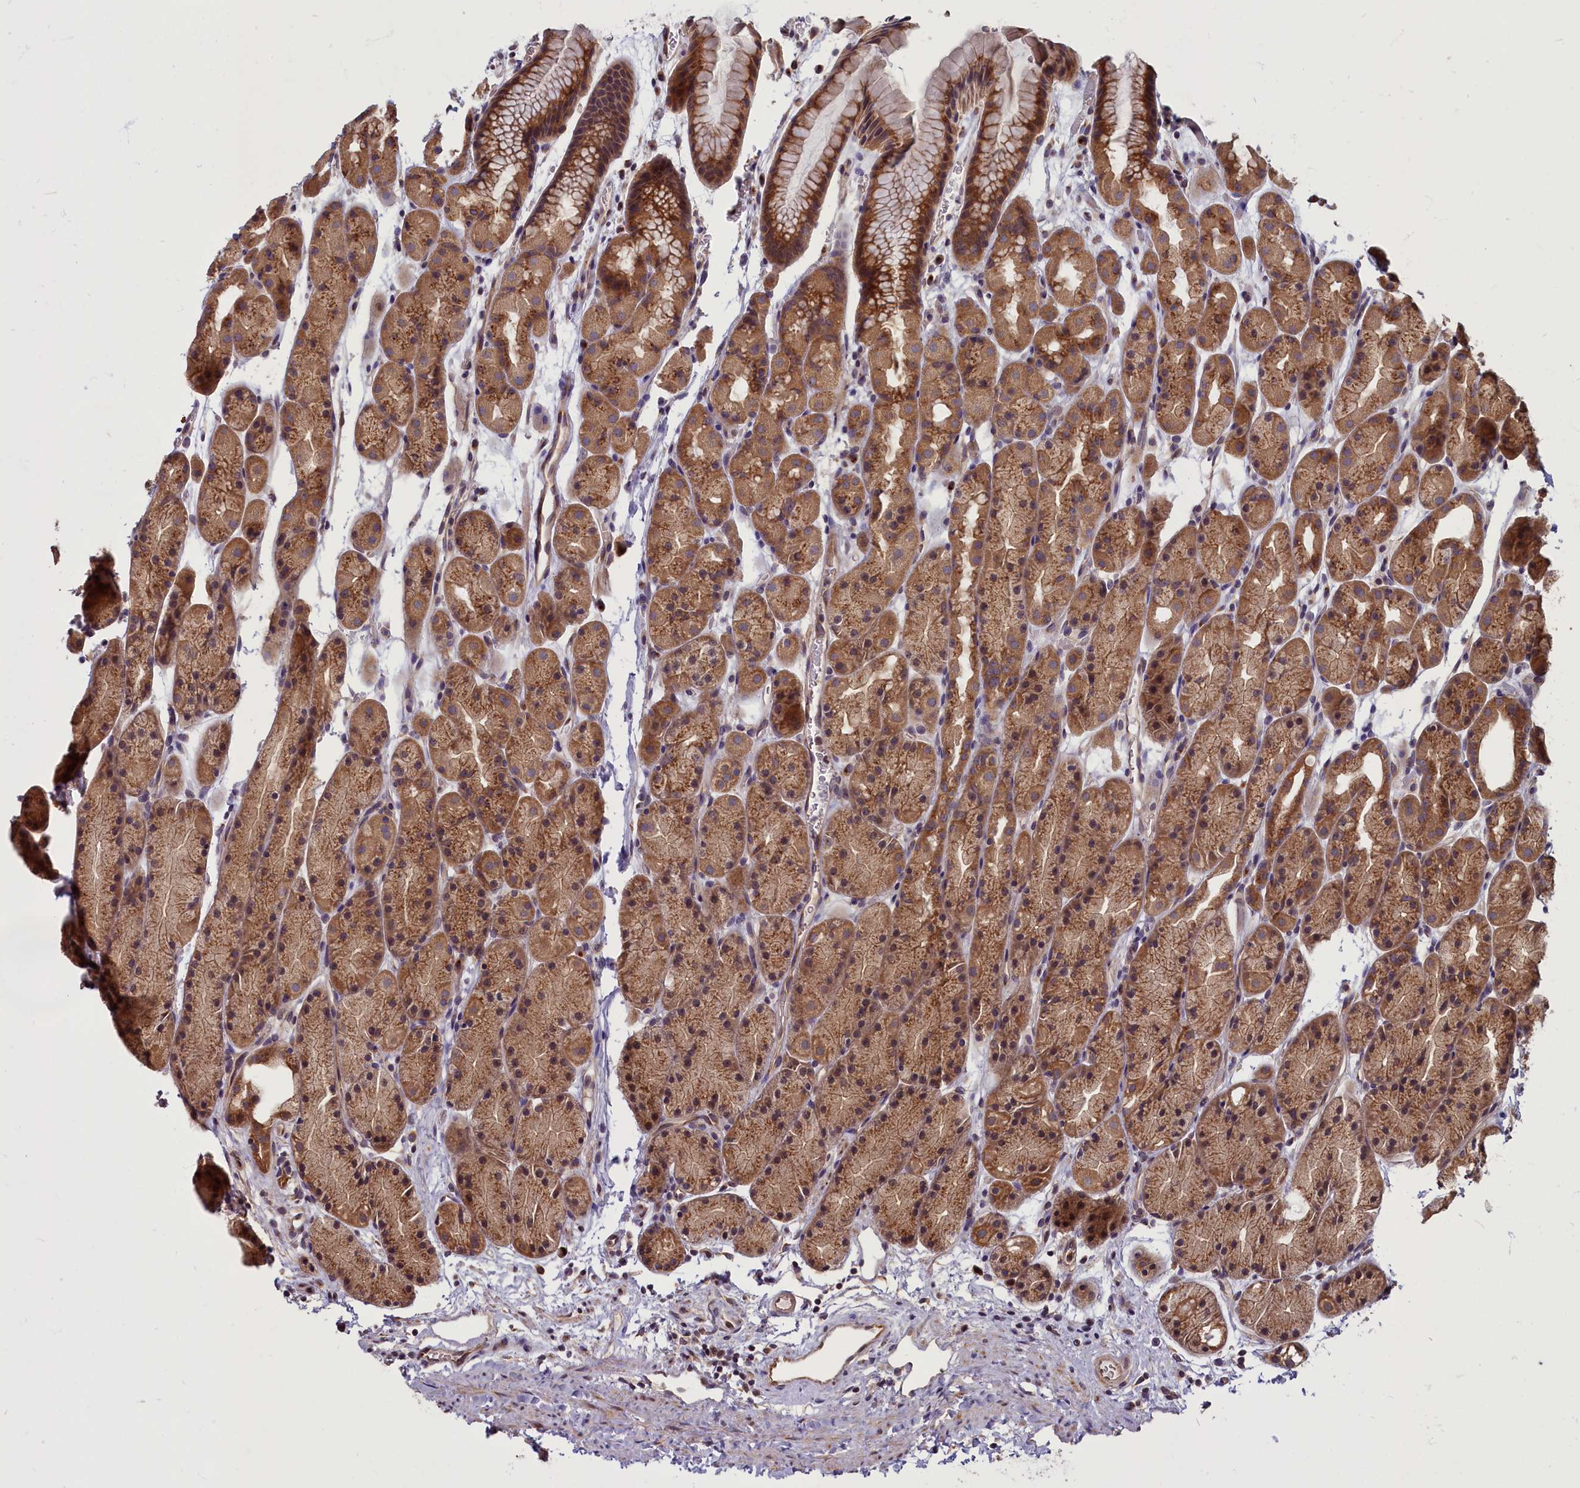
{"staining": {"intensity": "moderate", "quantity": ">75%", "location": "cytoplasmic/membranous"}, "tissue": "stomach", "cell_type": "Glandular cells", "image_type": "normal", "snomed": [{"axis": "morphology", "description": "Normal tissue, NOS"}, {"axis": "topography", "description": "Stomach, upper"}, {"axis": "topography", "description": "Stomach"}], "caption": "Immunohistochemical staining of normal human stomach demonstrates >75% levels of moderate cytoplasmic/membranous protein staining in approximately >75% of glandular cells. The staining was performed using DAB to visualize the protein expression in brown, while the nuclei were stained in blue with hematoxylin (Magnification: 20x).", "gene": "ENSG00000274944", "patient": {"sex": "male", "age": 47}}